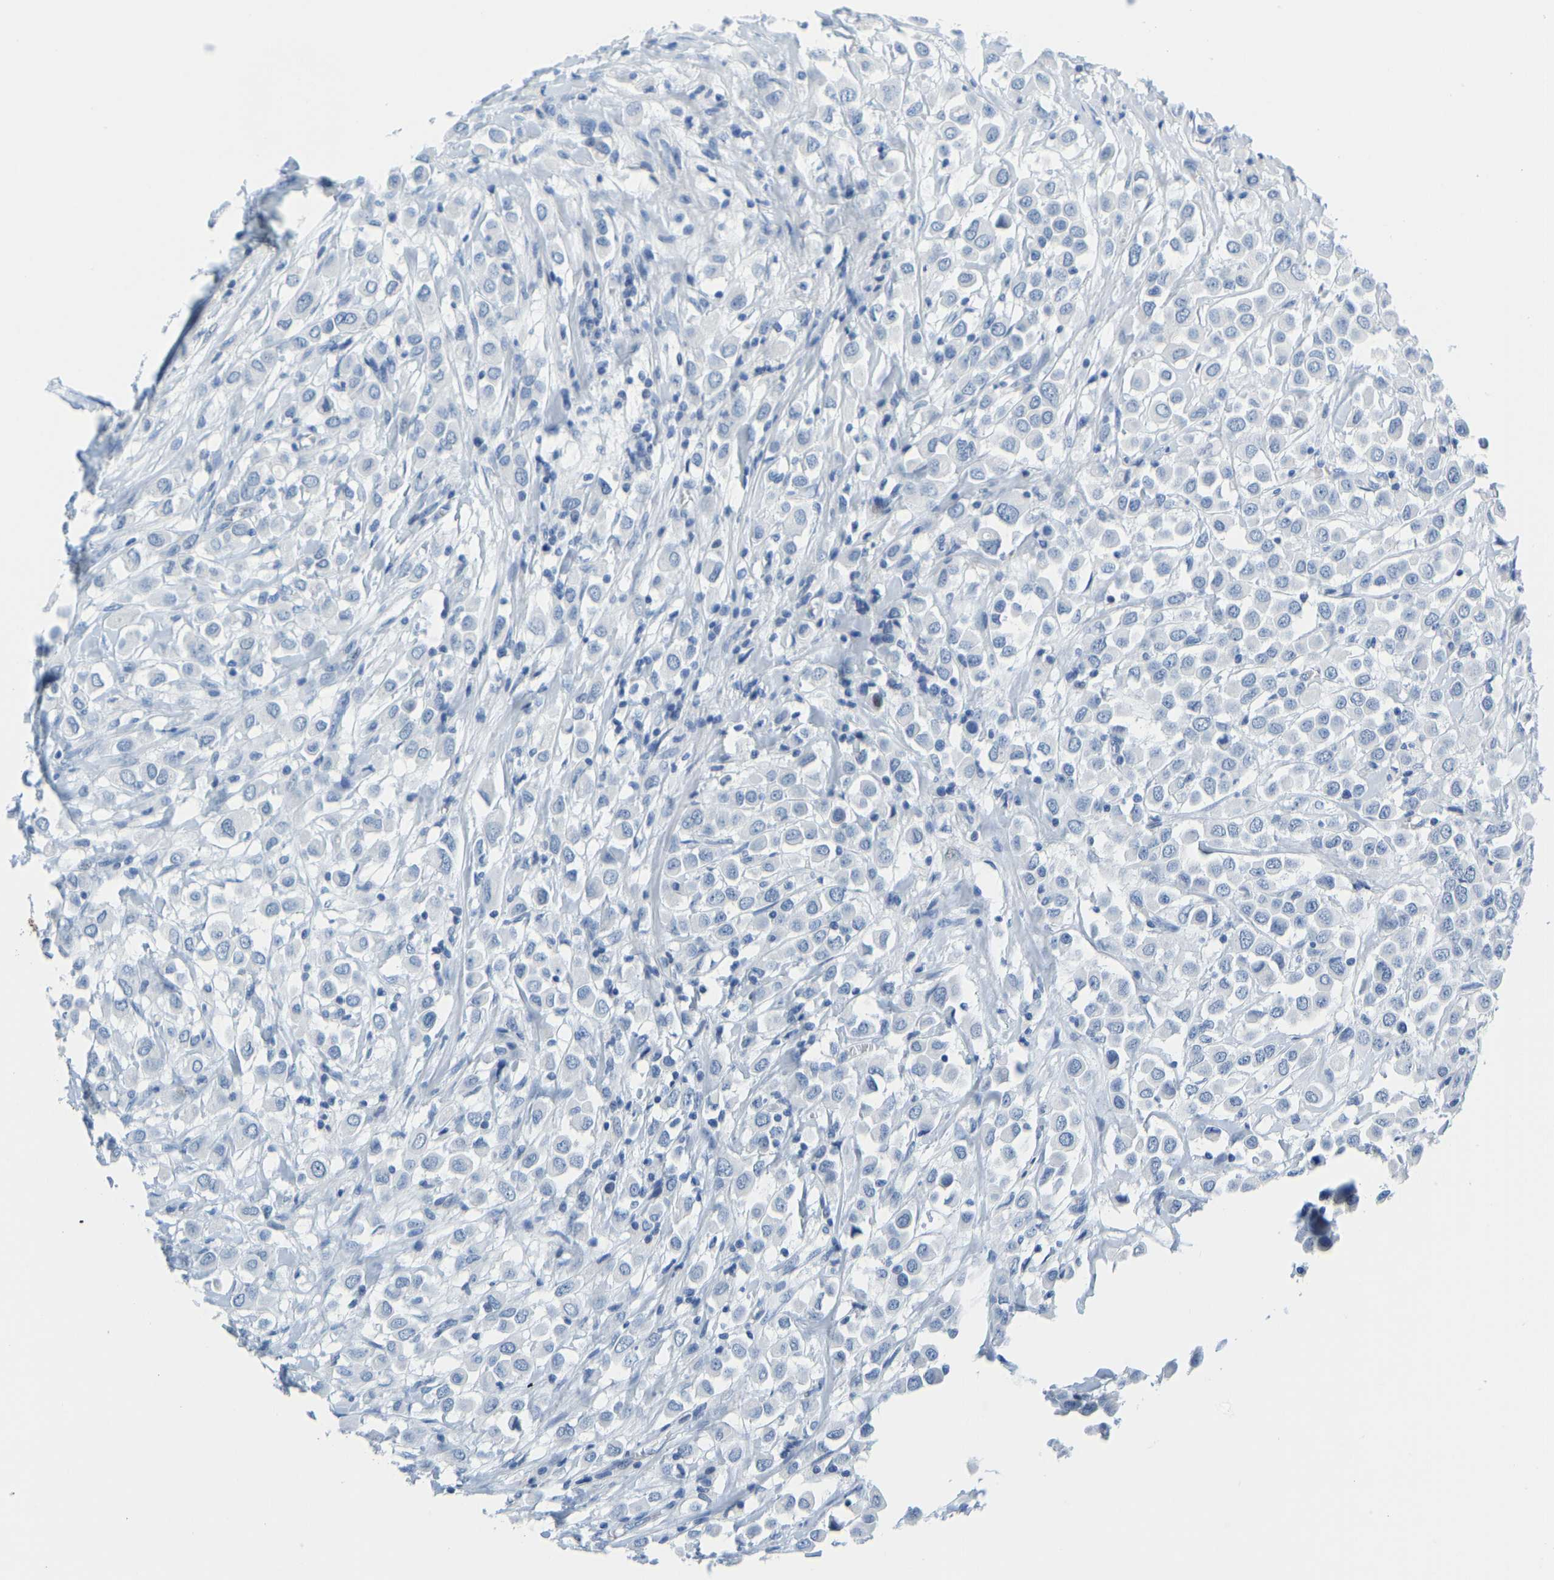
{"staining": {"intensity": "negative", "quantity": "none", "location": "none"}, "tissue": "breast cancer", "cell_type": "Tumor cells", "image_type": "cancer", "snomed": [{"axis": "morphology", "description": "Duct carcinoma"}, {"axis": "topography", "description": "Breast"}], "caption": "Invasive ductal carcinoma (breast) was stained to show a protein in brown. There is no significant staining in tumor cells. (DAB (3,3'-diaminobenzidine) IHC, high magnification).", "gene": "SERPINB3", "patient": {"sex": "female", "age": 61}}